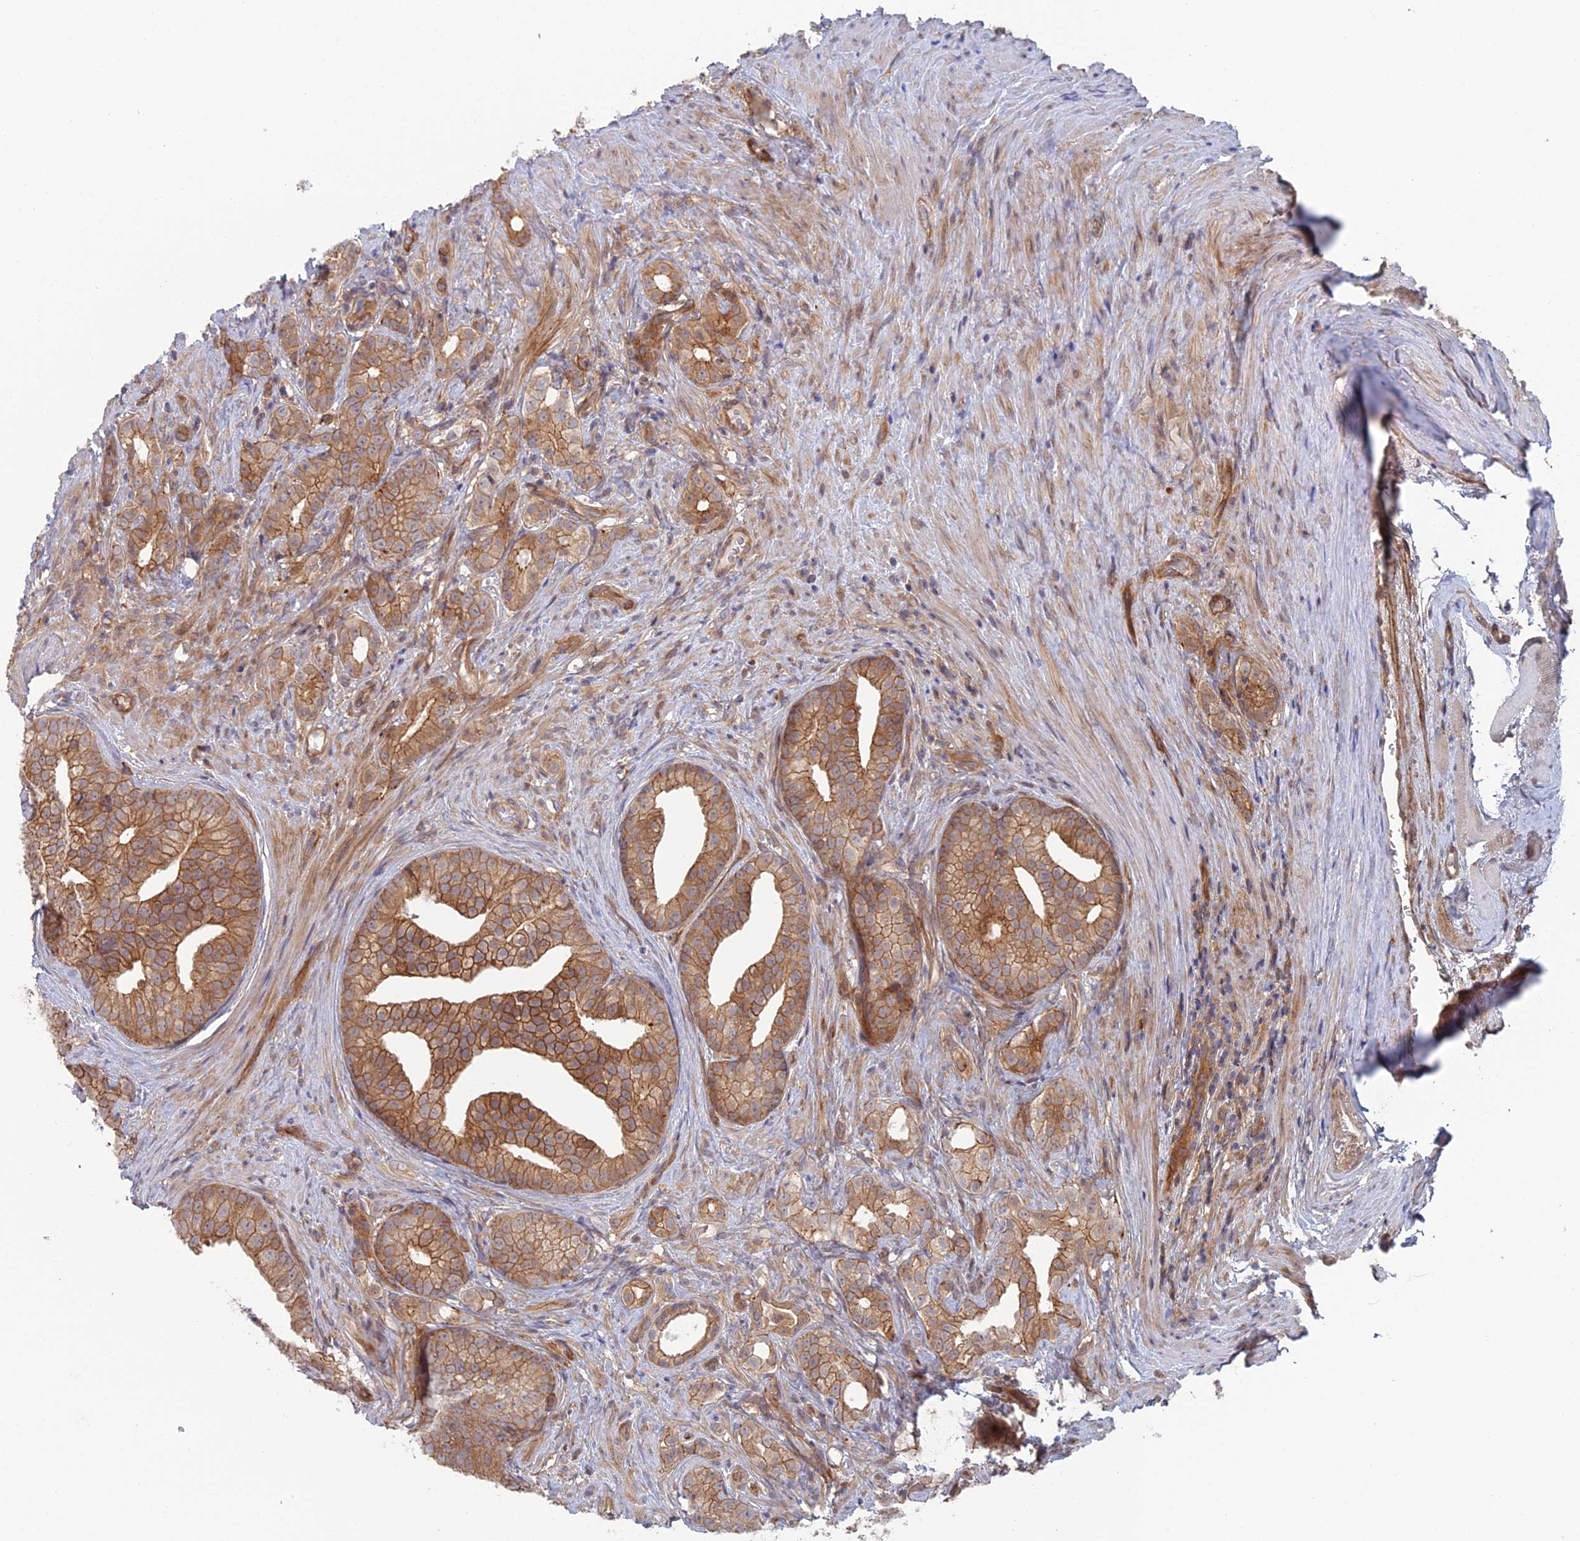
{"staining": {"intensity": "strong", "quantity": ">75%", "location": "cytoplasmic/membranous"}, "tissue": "prostate cancer", "cell_type": "Tumor cells", "image_type": "cancer", "snomed": [{"axis": "morphology", "description": "Adenocarcinoma, Low grade"}, {"axis": "topography", "description": "Prostate"}], "caption": "High-magnification brightfield microscopy of adenocarcinoma (low-grade) (prostate) stained with DAB (3,3'-diaminobenzidine) (brown) and counterstained with hematoxylin (blue). tumor cells exhibit strong cytoplasmic/membranous staining is identified in approximately>75% of cells.", "gene": "ABHD1", "patient": {"sex": "male", "age": 71}}